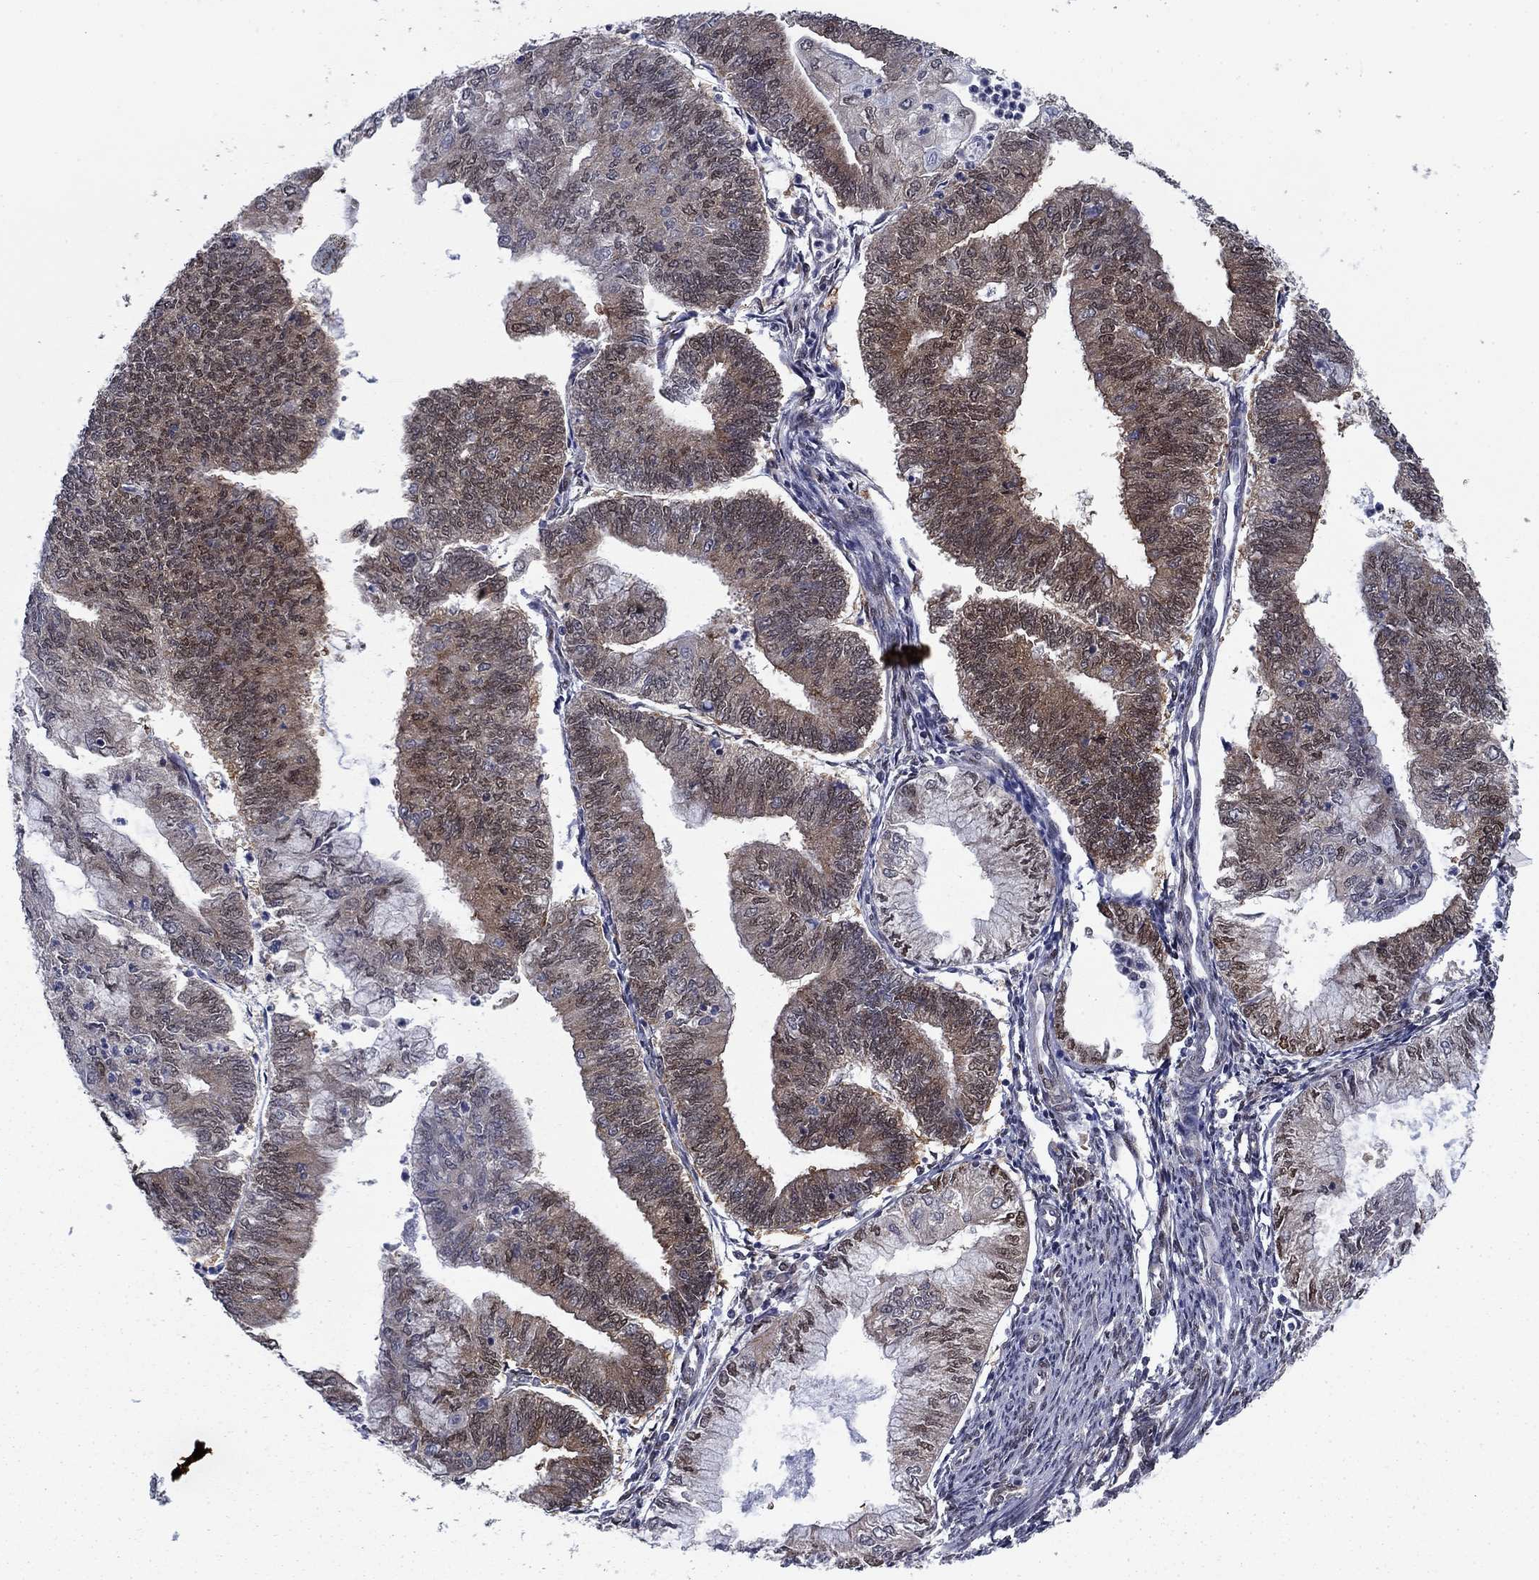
{"staining": {"intensity": "moderate", "quantity": "<25%", "location": "cytoplasmic/membranous"}, "tissue": "endometrial cancer", "cell_type": "Tumor cells", "image_type": "cancer", "snomed": [{"axis": "morphology", "description": "Adenocarcinoma, NOS"}, {"axis": "topography", "description": "Endometrium"}], "caption": "Approximately <25% of tumor cells in human endometrial cancer exhibit moderate cytoplasmic/membranous protein positivity as visualized by brown immunohistochemical staining.", "gene": "FKBP4", "patient": {"sex": "female", "age": 59}}